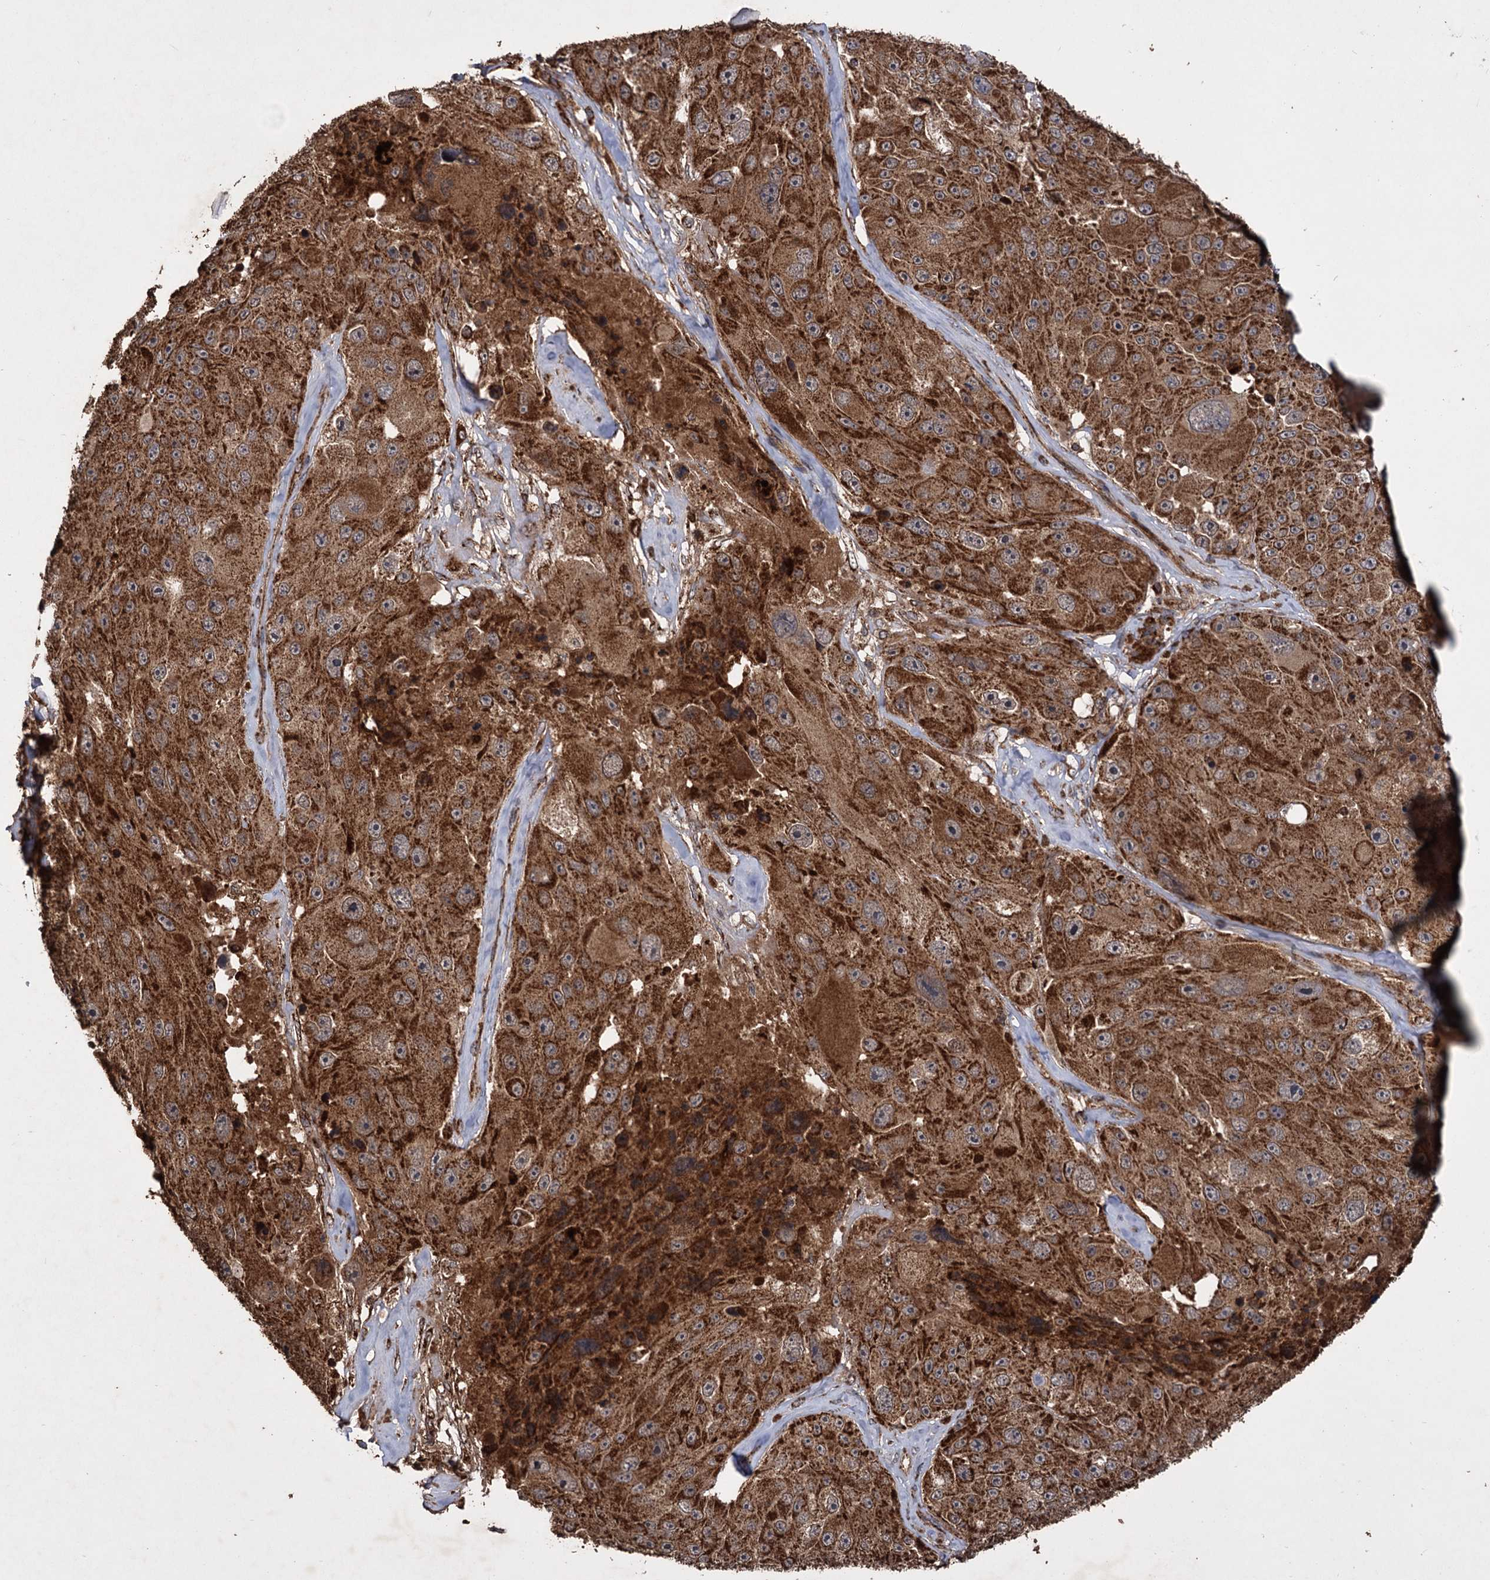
{"staining": {"intensity": "strong", "quantity": ">75%", "location": "cytoplasmic/membranous"}, "tissue": "melanoma", "cell_type": "Tumor cells", "image_type": "cancer", "snomed": [{"axis": "morphology", "description": "Malignant melanoma, Metastatic site"}, {"axis": "topography", "description": "Lymph node"}], "caption": "This photomicrograph exhibits melanoma stained with immunohistochemistry (IHC) to label a protein in brown. The cytoplasmic/membranous of tumor cells show strong positivity for the protein. Nuclei are counter-stained blue.", "gene": "IPO4", "patient": {"sex": "male", "age": 62}}